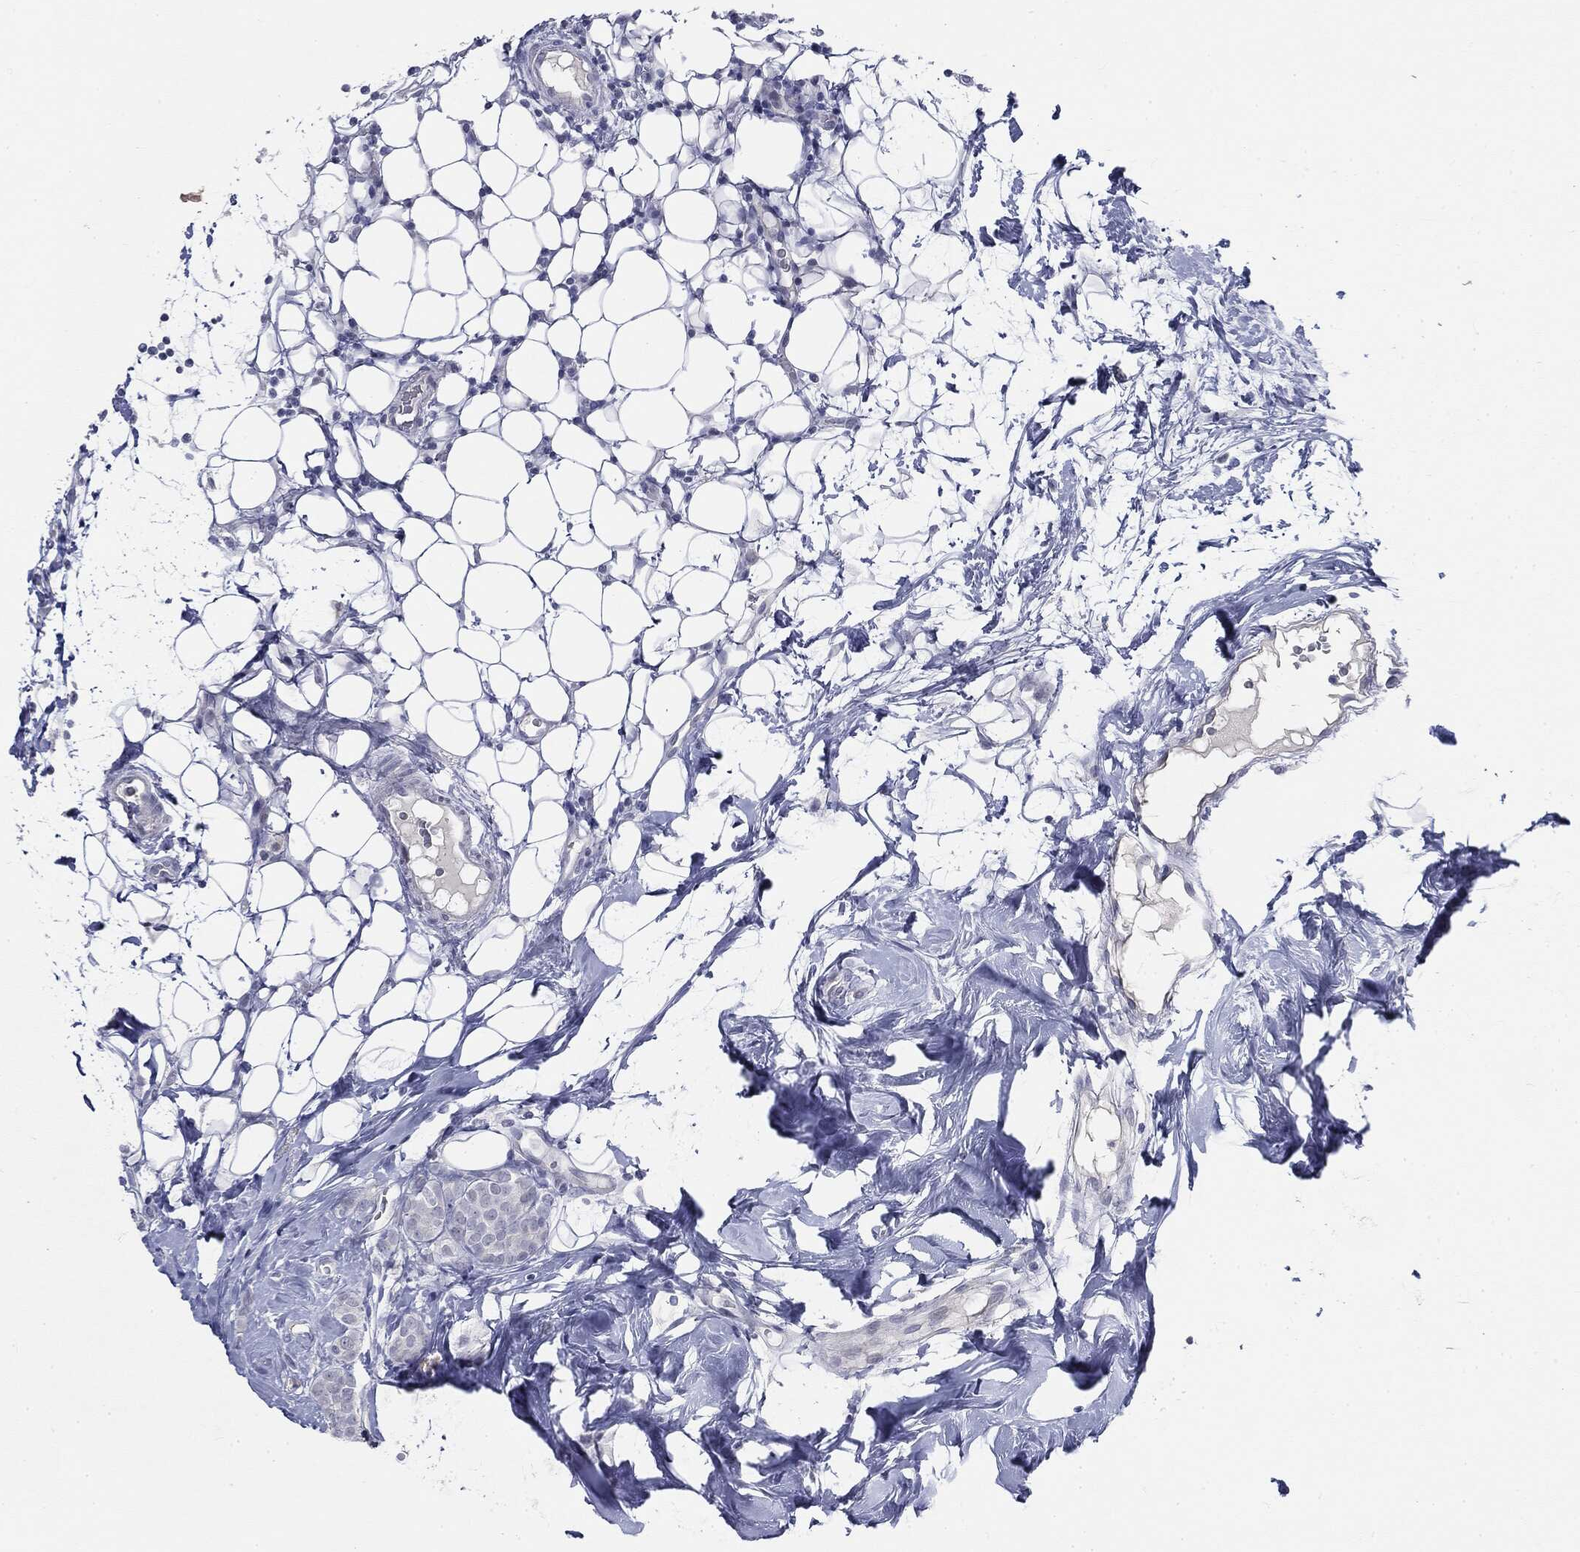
{"staining": {"intensity": "negative", "quantity": "none", "location": "none"}, "tissue": "breast cancer", "cell_type": "Tumor cells", "image_type": "cancer", "snomed": [{"axis": "morphology", "description": "Lobular carcinoma"}, {"axis": "topography", "description": "Breast"}], "caption": "An immunohistochemistry photomicrograph of breast lobular carcinoma is shown. There is no staining in tumor cells of breast lobular carcinoma. Nuclei are stained in blue.", "gene": "CGB1", "patient": {"sex": "female", "age": 49}}